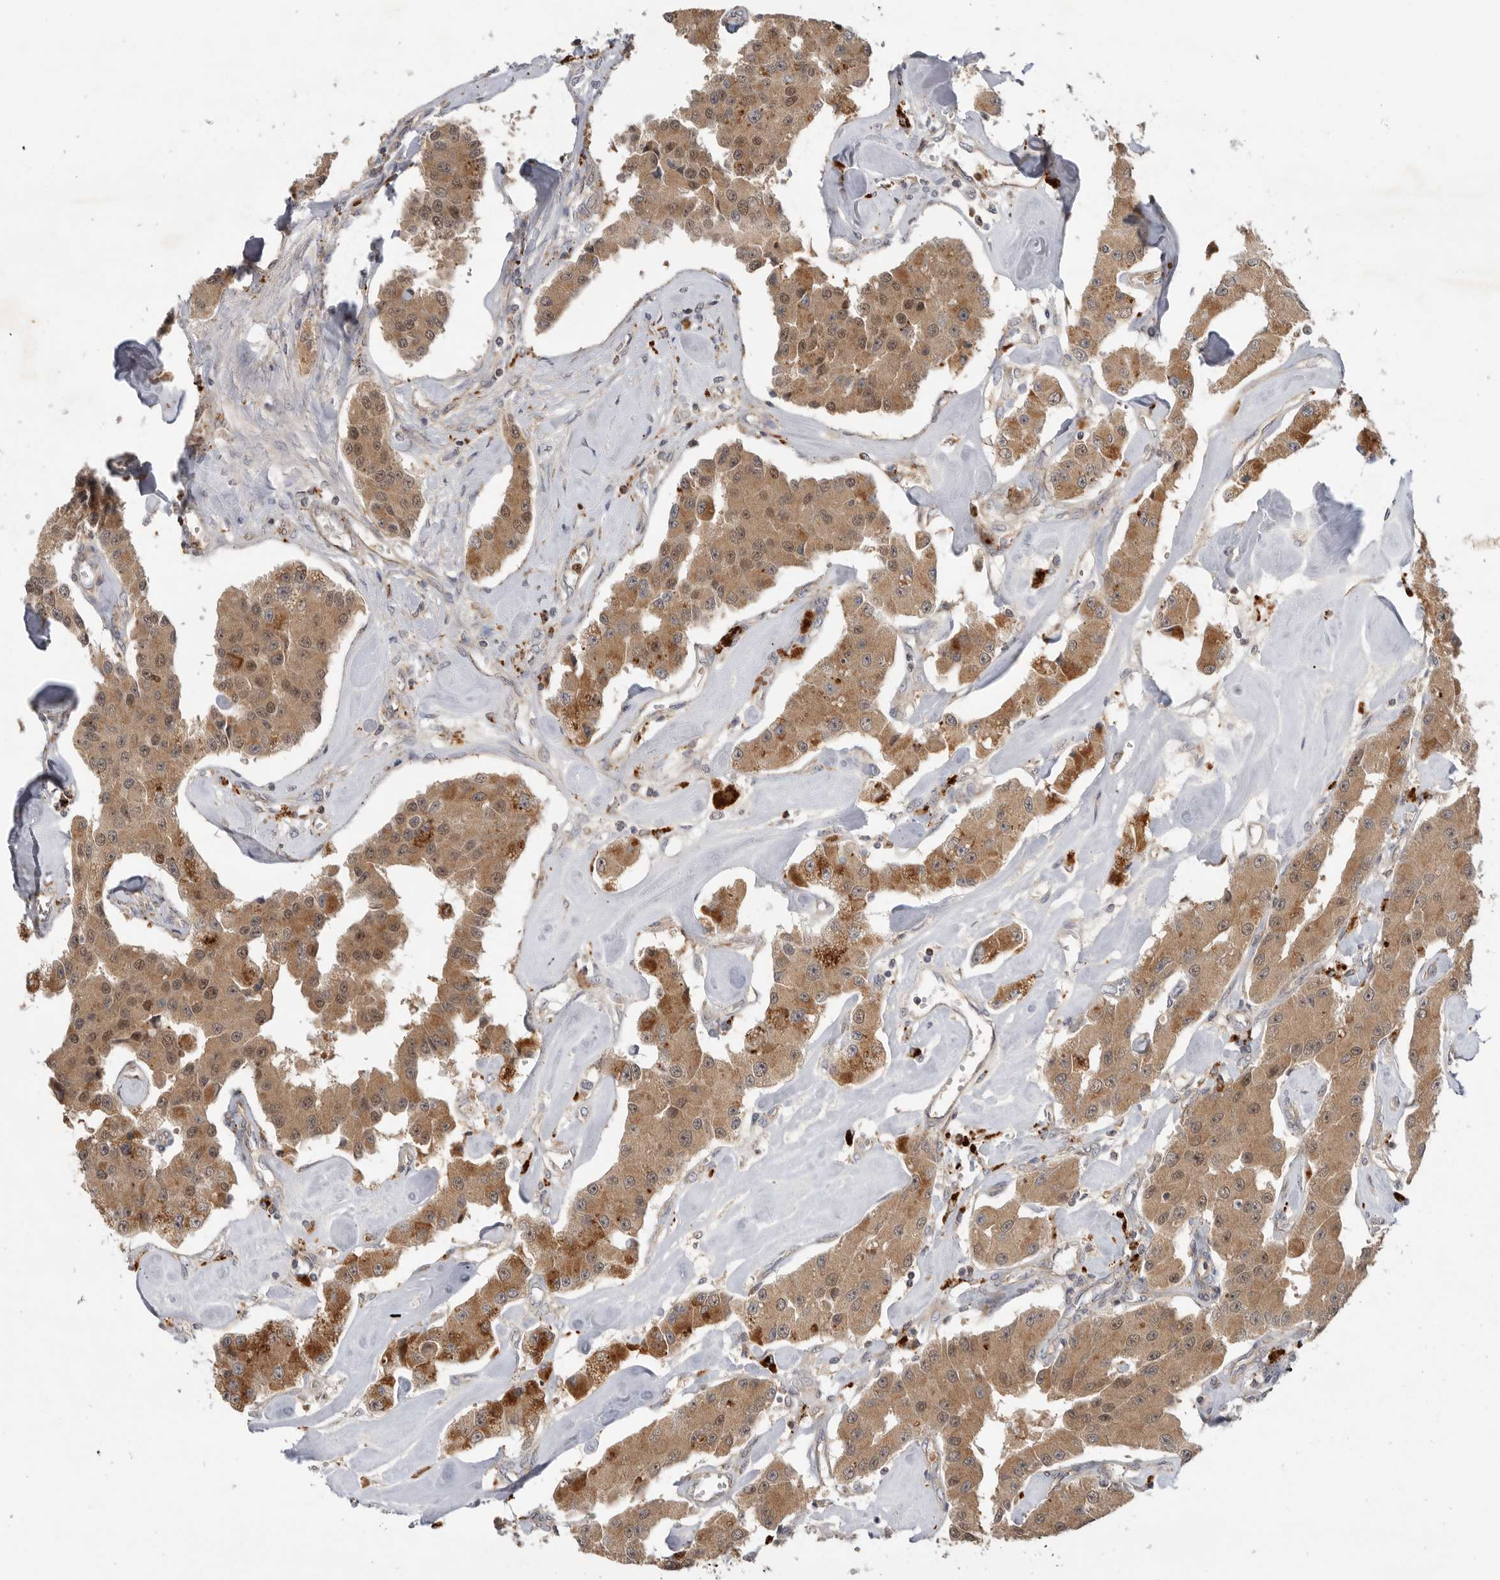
{"staining": {"intensity": "moderate", "quantity": ">75%", "location": "cytoplasmic/membranous"}, "tissue": "carcinoid", "cell_type": "Tumor cells", "image_type": "cancer", "snomed": [{"axis": "morphology", "description": "Carcinoid, malignant, NOS"}, {"axis": "topography", "description": "Pancreas"}], "caption": "This histopathology image displays carcinoid stained with immunohistochemistry to label a protein in brown. The cytoplasmic/membranous of tumor cells show moderate positivity for the protein. Nuclei are counter-stained blue.", "gene": "GNE", "patient": {"sex": "male", "age": 41}}